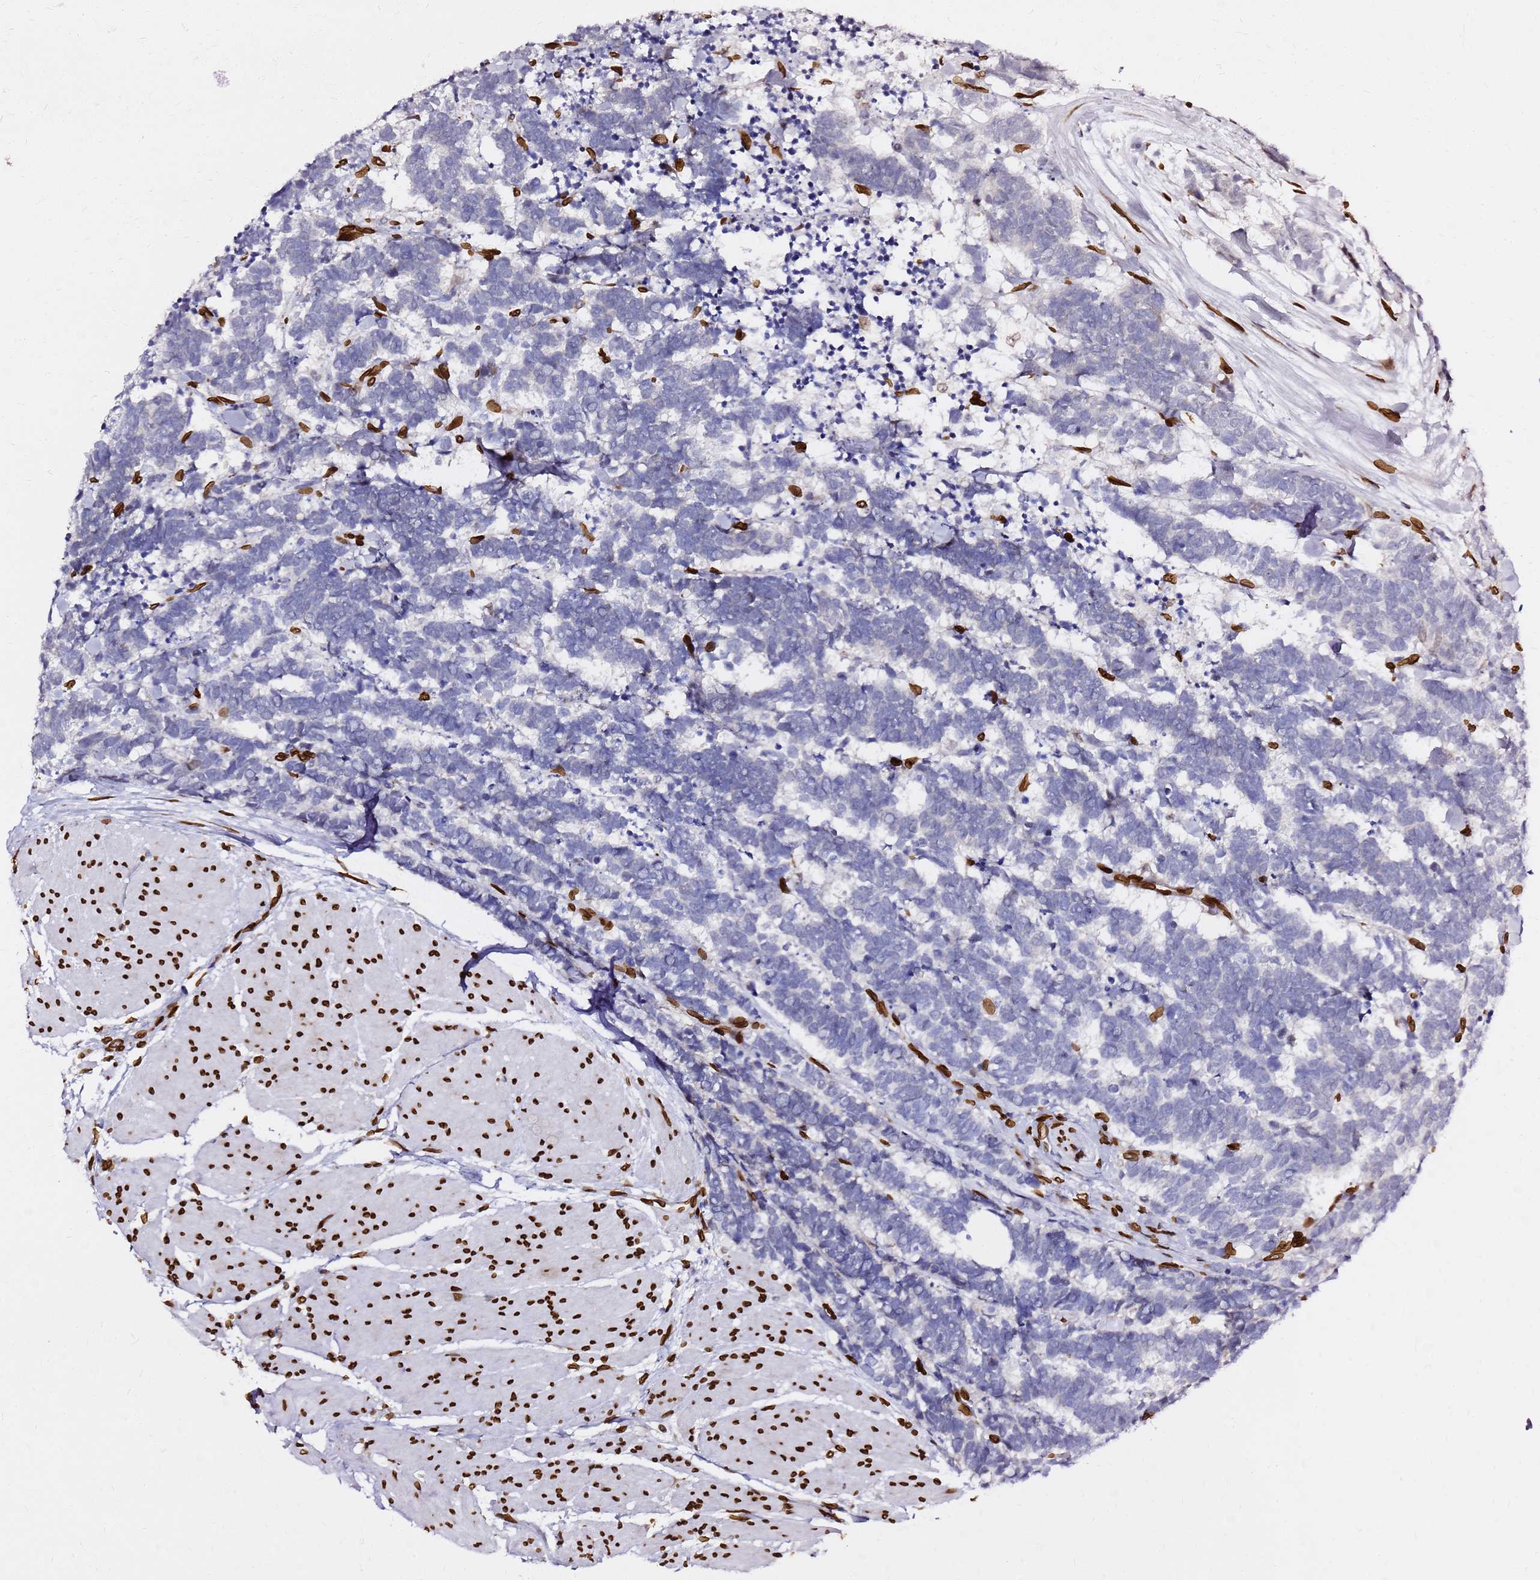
{"staining": {"intensity": "negative", "quantity": "none", "location": "none"}, "tissue": "carcinoid", "cell_type": "Tumor cells", "image_type": "cancer", "snomed": [{"axis": "morphology", "description": "Carcinoma, NOS"}, {"axis": "morphology", "description": "Carcinoid, malignant, NOS"}, {"axis": "topography", "description": "Urinary bladder"}], "caption": "Carcinoid stained for a protein using immunohistochemistry (IHC) displays no staining tumor cells.", "gene": "C6orf141", "patient": {"sex": "male", "age": 57}}